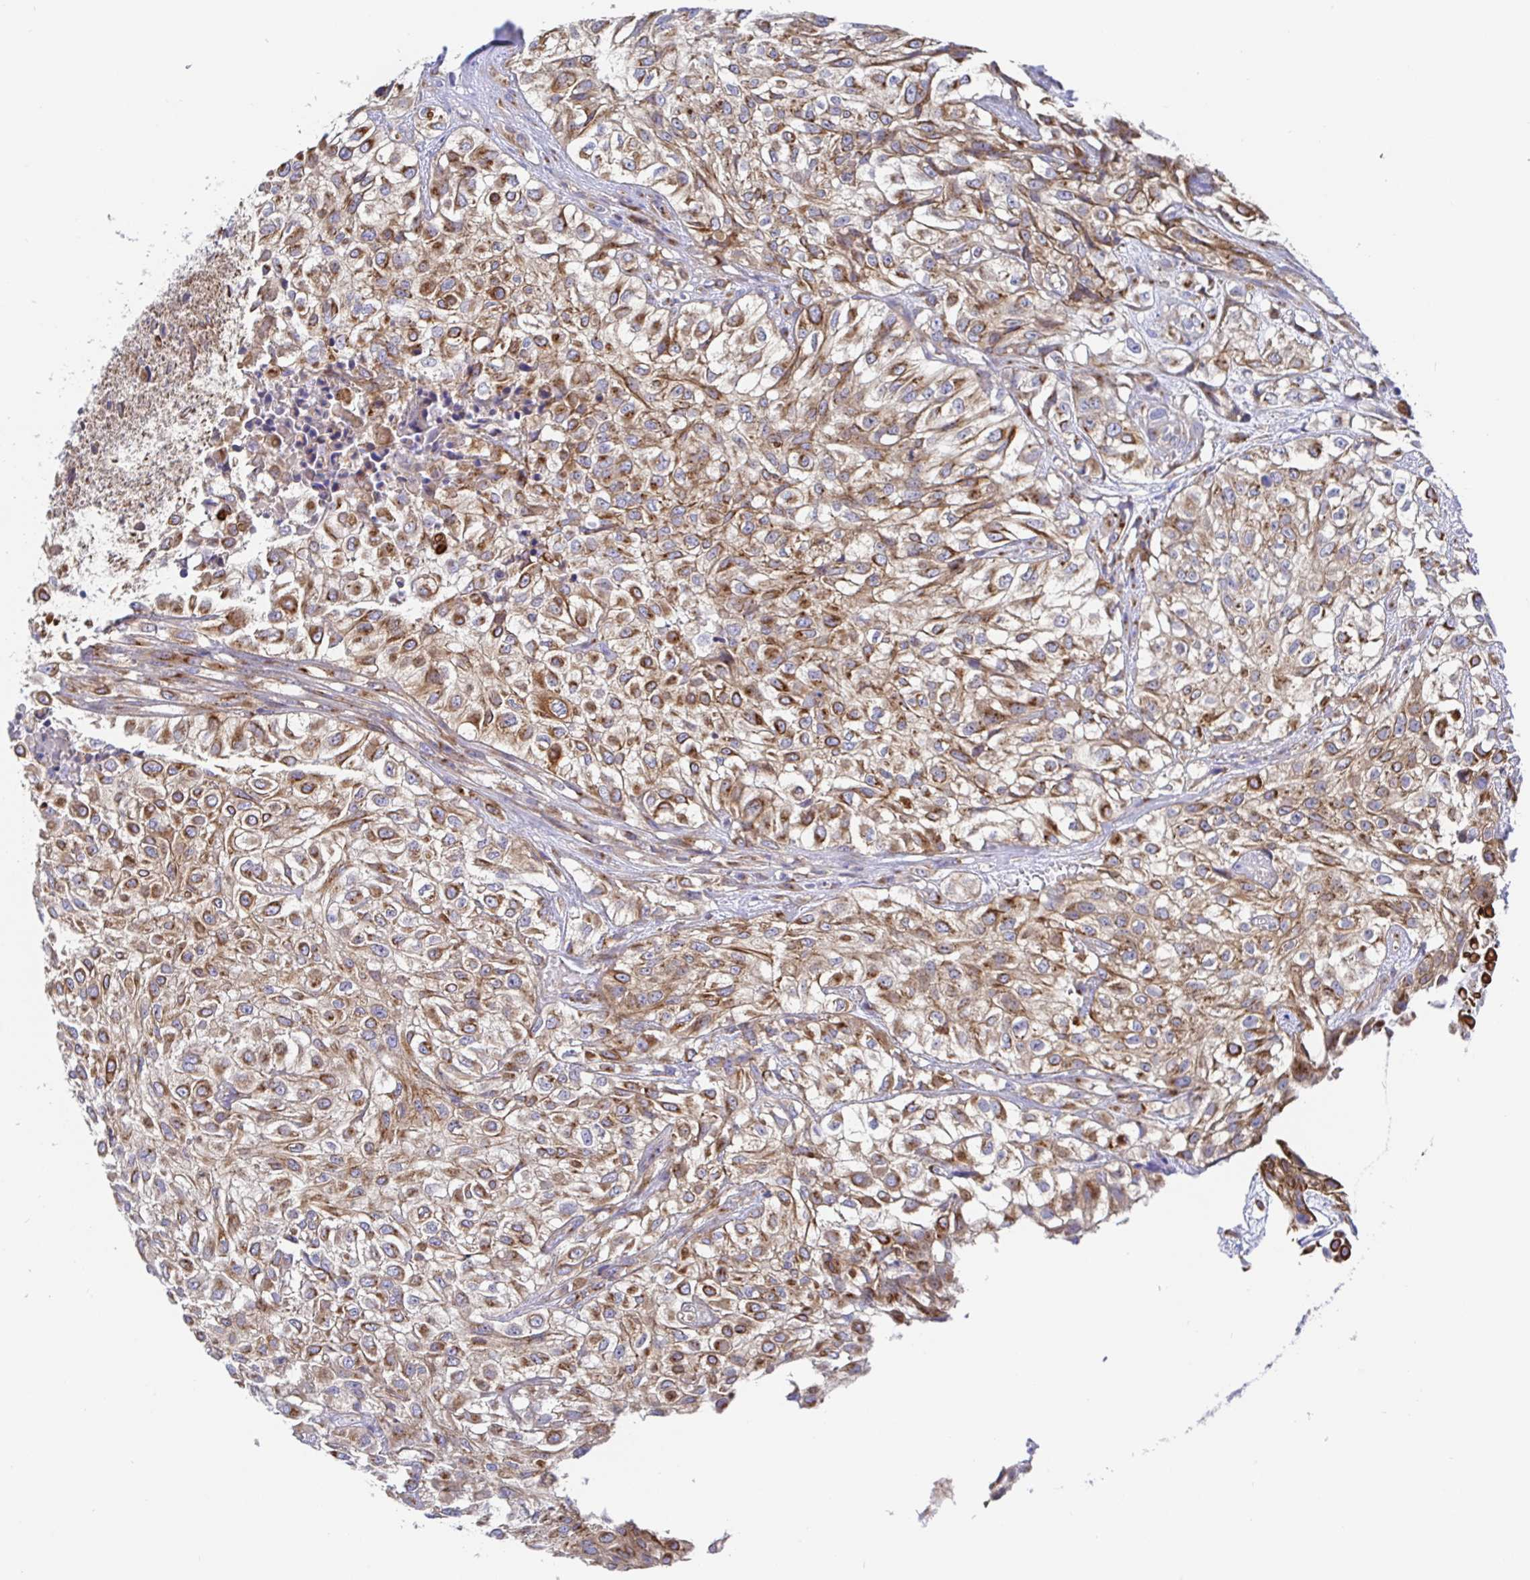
{"staining": {"intensity": "strong", "quantity": ">75%", "location": "cytoplasmic/membranous"}, "tissue": "urothelial cancer", "cell_type": "Tumor cells", "image_type": "cancer", "snomed": [{"axis": "morphology", "description": "Urothelial carcinoma, High grade"}, {"axis": "topography", "description": "Urinary bladder"}], "caption": "Human urothelial cancer stained with a protein marker demonstrates strong staining in tumor cells.", "gene": "GOLGA1", "patient": {"sex": "male", "age": 56}}